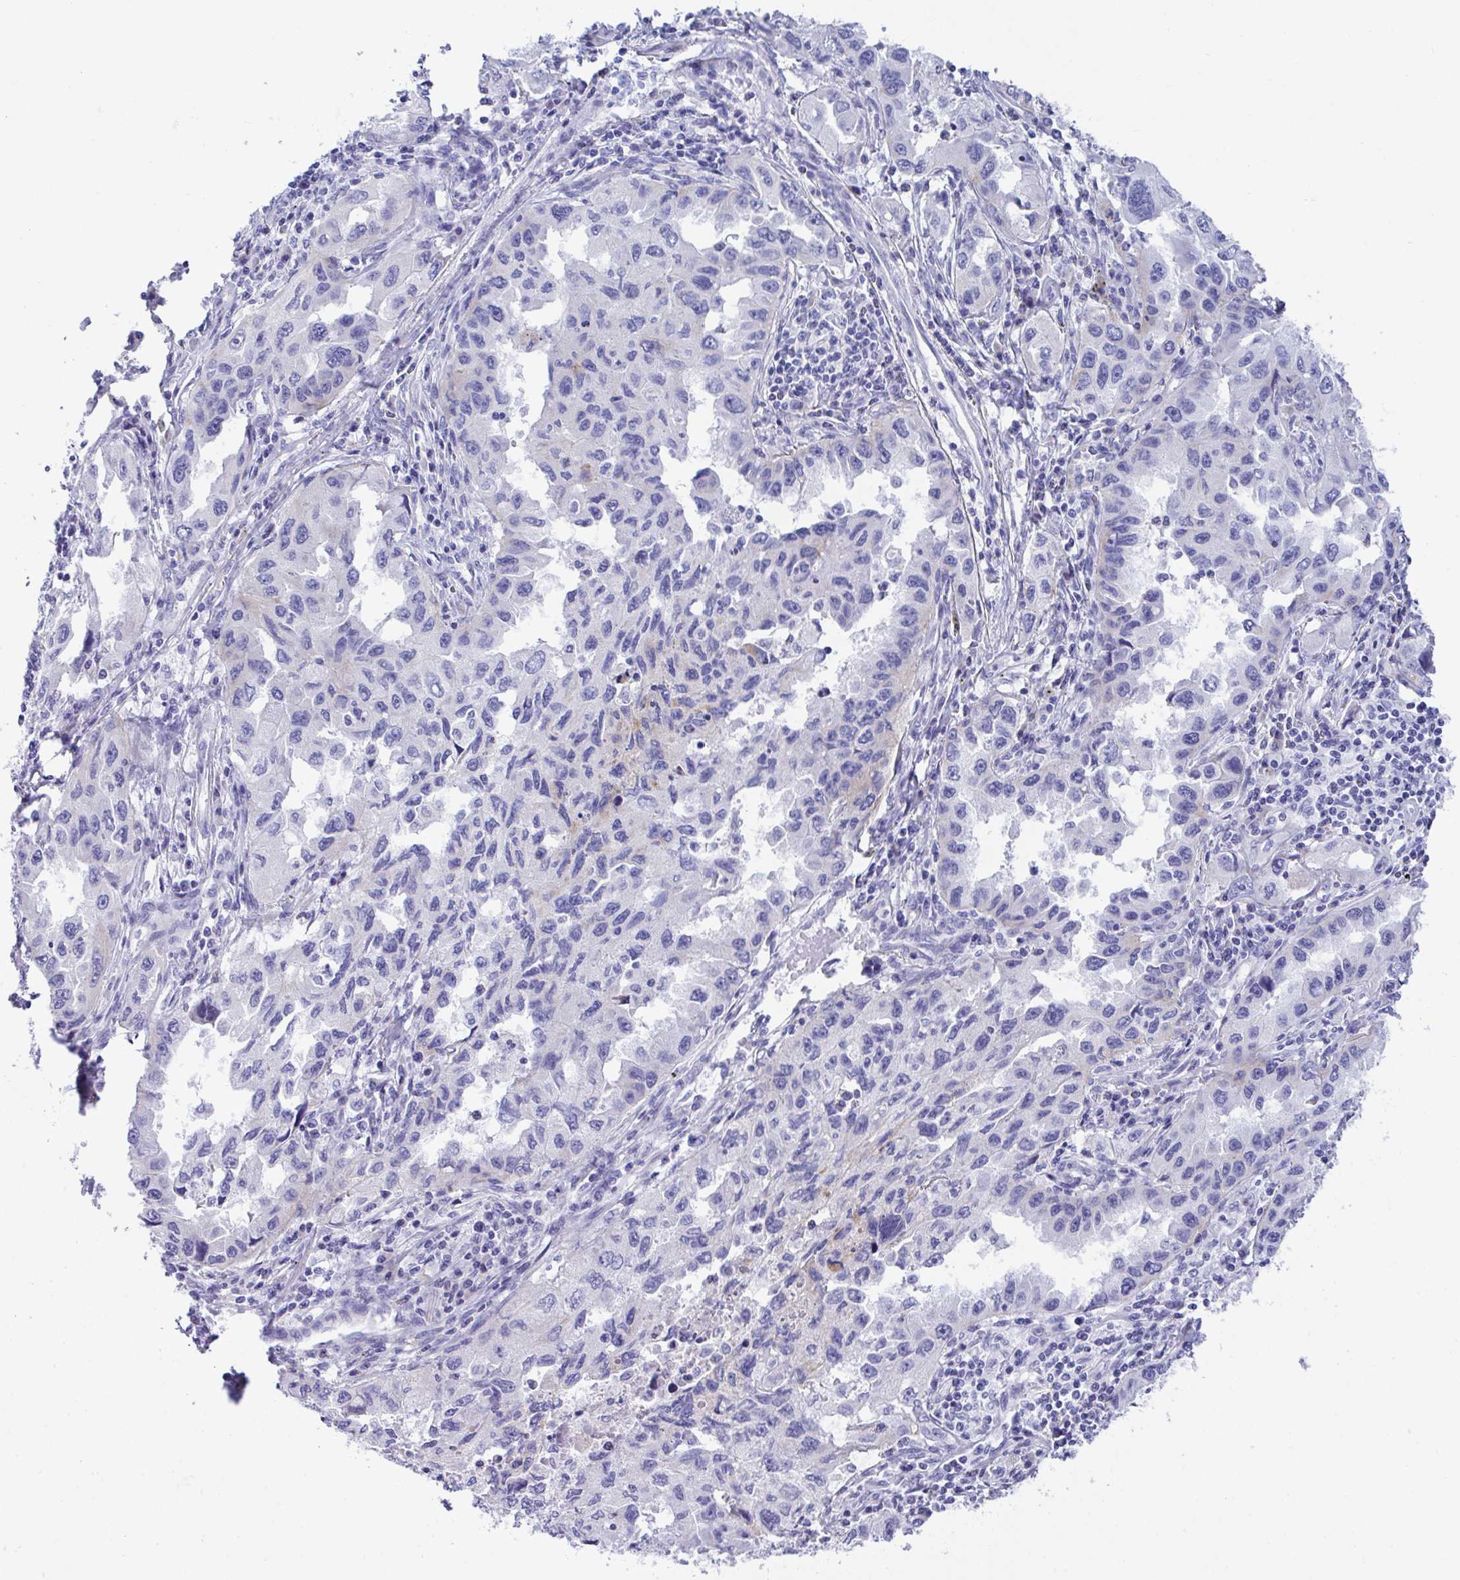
{"staining": {"intensity": "negative", "quantity": "none", "location": "none"}, "tissue": "lung cancer", "cell_type": "Tumor cells", "image_type": "cancer", "snomed": [{"axis": "morphology", "description": "Adenocarcinoma, NOS"}, {"axis": "topography", "description": "Lung"}], "caption": "Protein analysis of lung adenocarcinoma reveals no significant positivity in tumor cells. Brightfield microscopy of immunohistochemistry (IHC) stained with DAB (brown) and hematoxylin (blue), captured at high magnification.", "gene": "TMEM106B", "patient": {"sex": "female", "age": 73}}